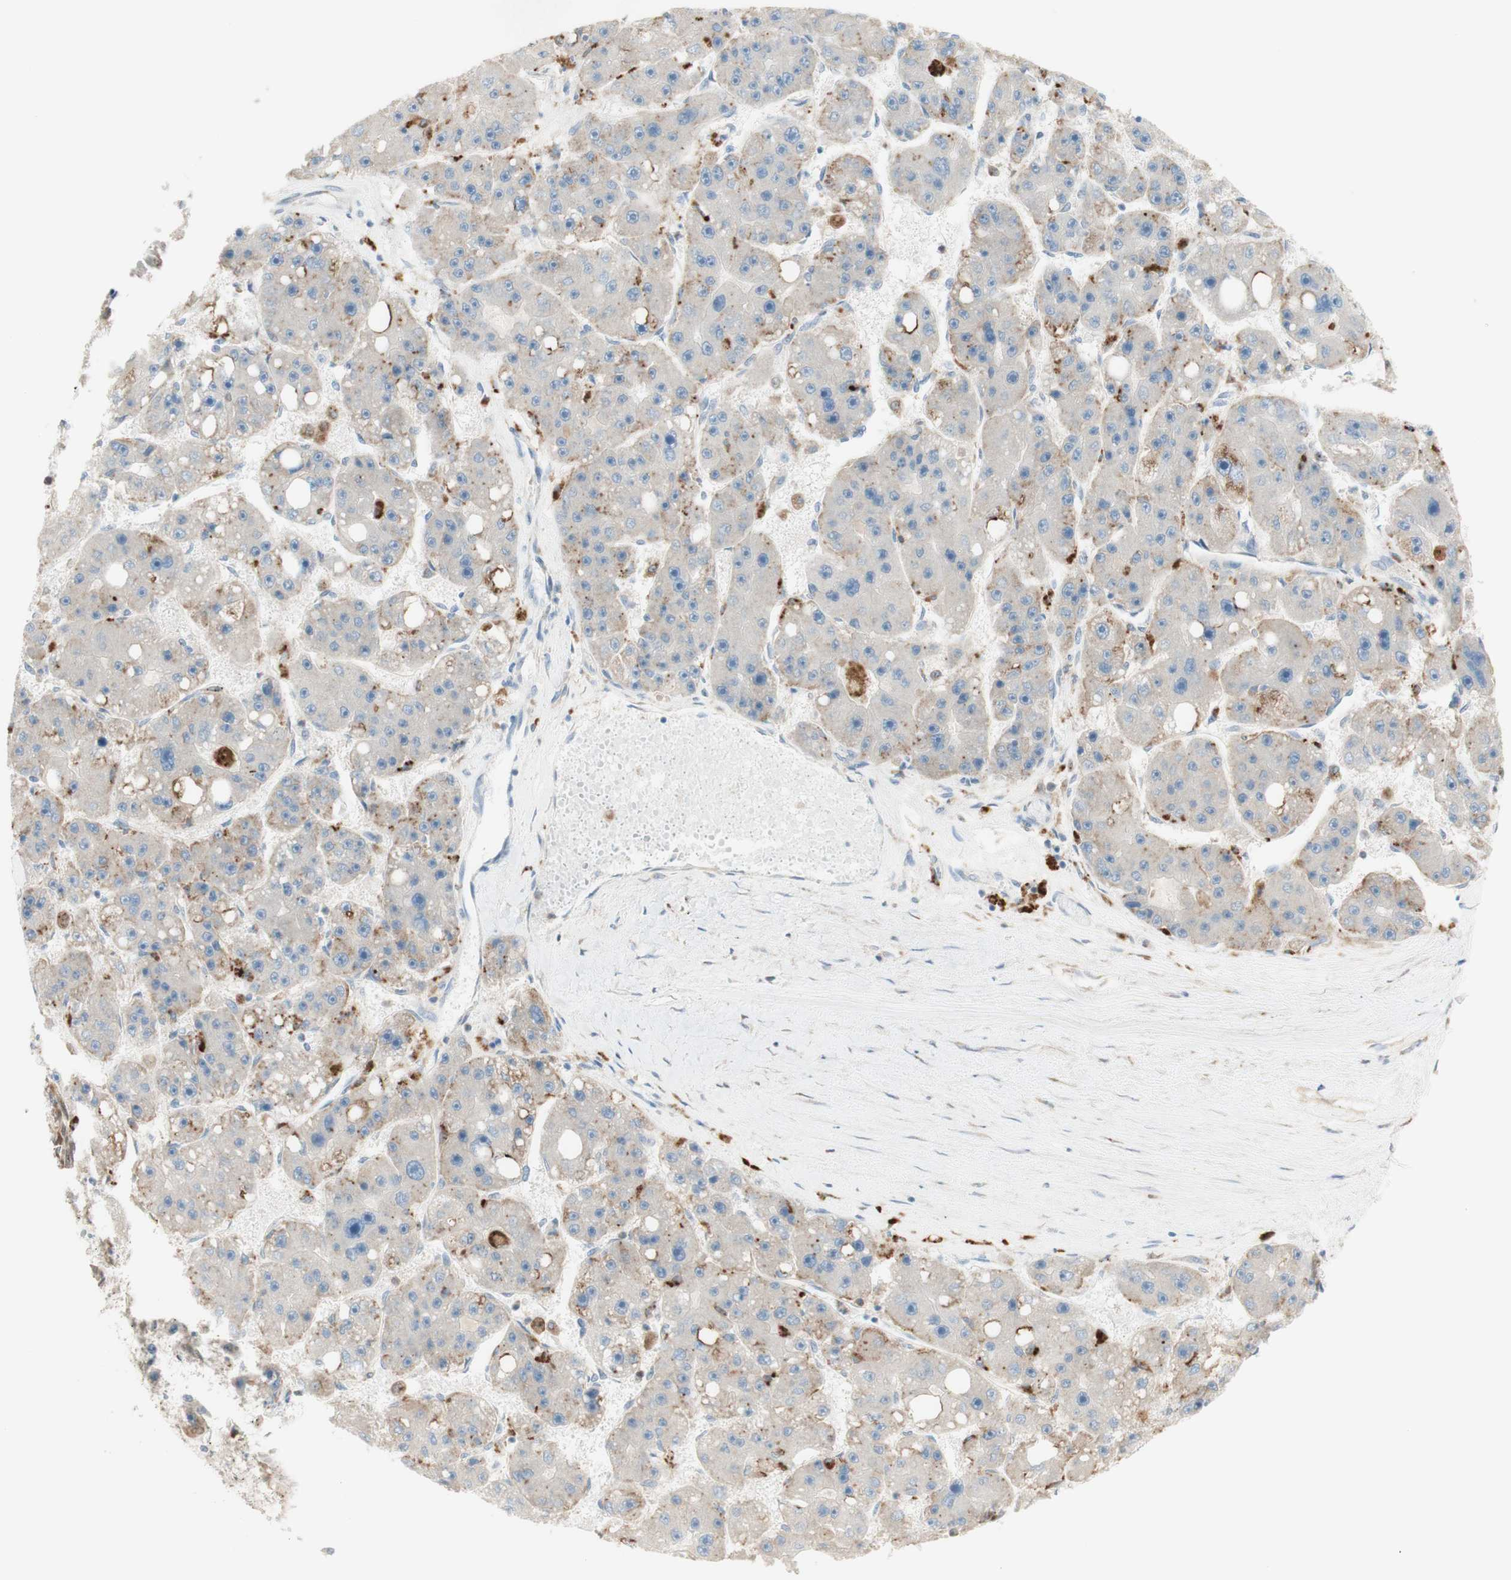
{"staining": {"intensity": "moderate", "quantity": "25%-75%", "location": "cytoplasmic/membranous"}, "tissue": "liver cancer", "cell_type": "Tumor cells", "image_type": "cancer", "snomed": [{"axis": "morphology", "description": "Carcinoma, Hepatocellular, NOS"}, {"axis": "topography", "description": "Liver"}], "caption": "A medium amount of moderate cytoplasmic/membranous staining is seen in about 25%-75% of tumor cells in liver cancer tissue.", "gene": "GAPT", "patient": {"sex": "female", "age": 61}}